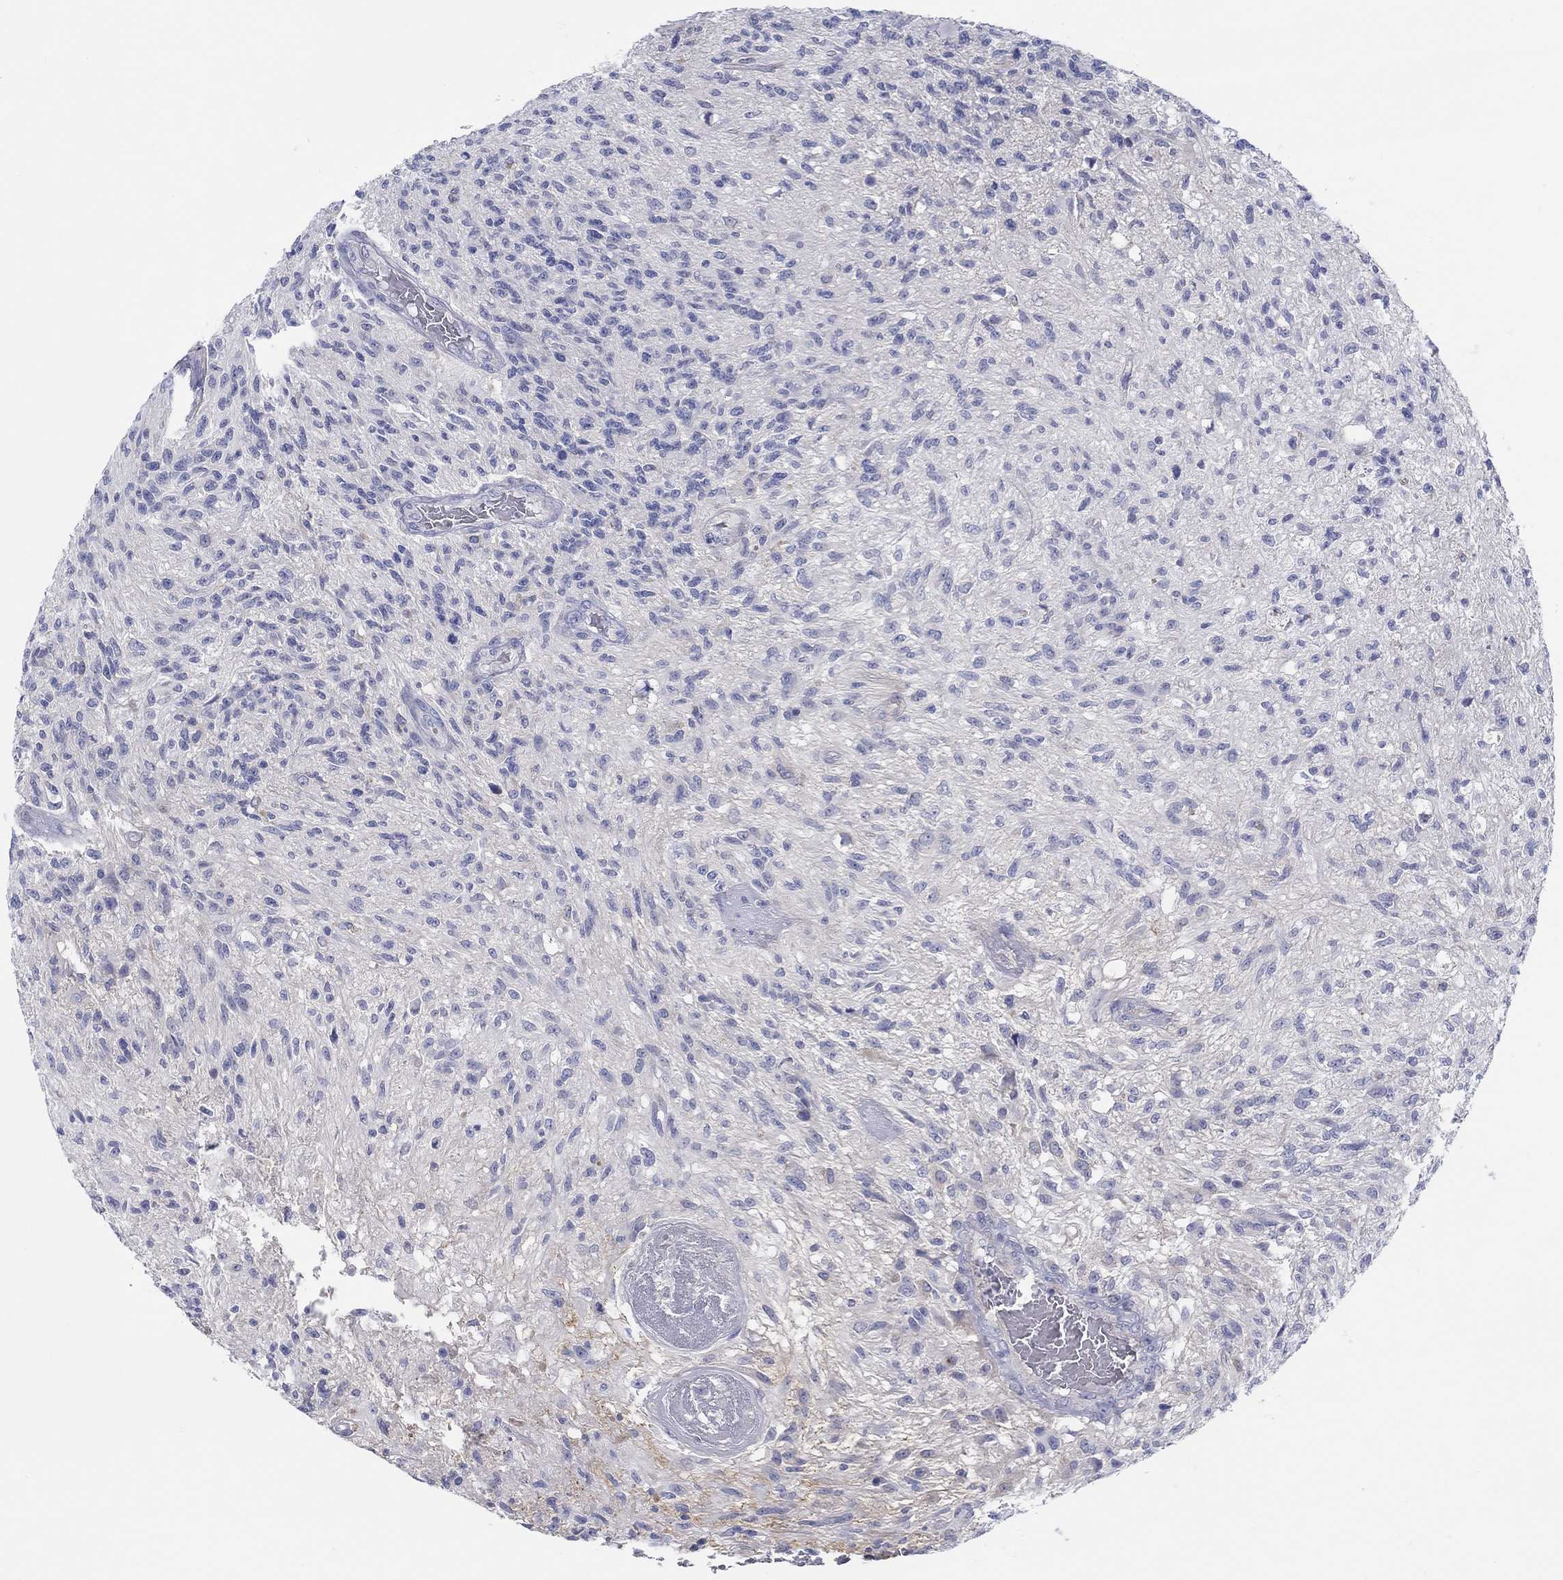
{"staining": {"intensity": "negative", "quantity": "none", "location": "none"}, "tissue": "glioma", "cell_type": "Tumor cells", "image_type": "cancer", "snomed": [{"axis": "morphology", "description": "Glioma, malignant, High grade"}, {"axis": "topography", "description": "Brain"}], "caption": "DAB (3,3'-diaminobenzidine) immunohistochemical staining of human glioma exhibits no significant staining in tumor cells.", "gene": "HAPLN4", "patient": {"sex": "male", "age": 56}}